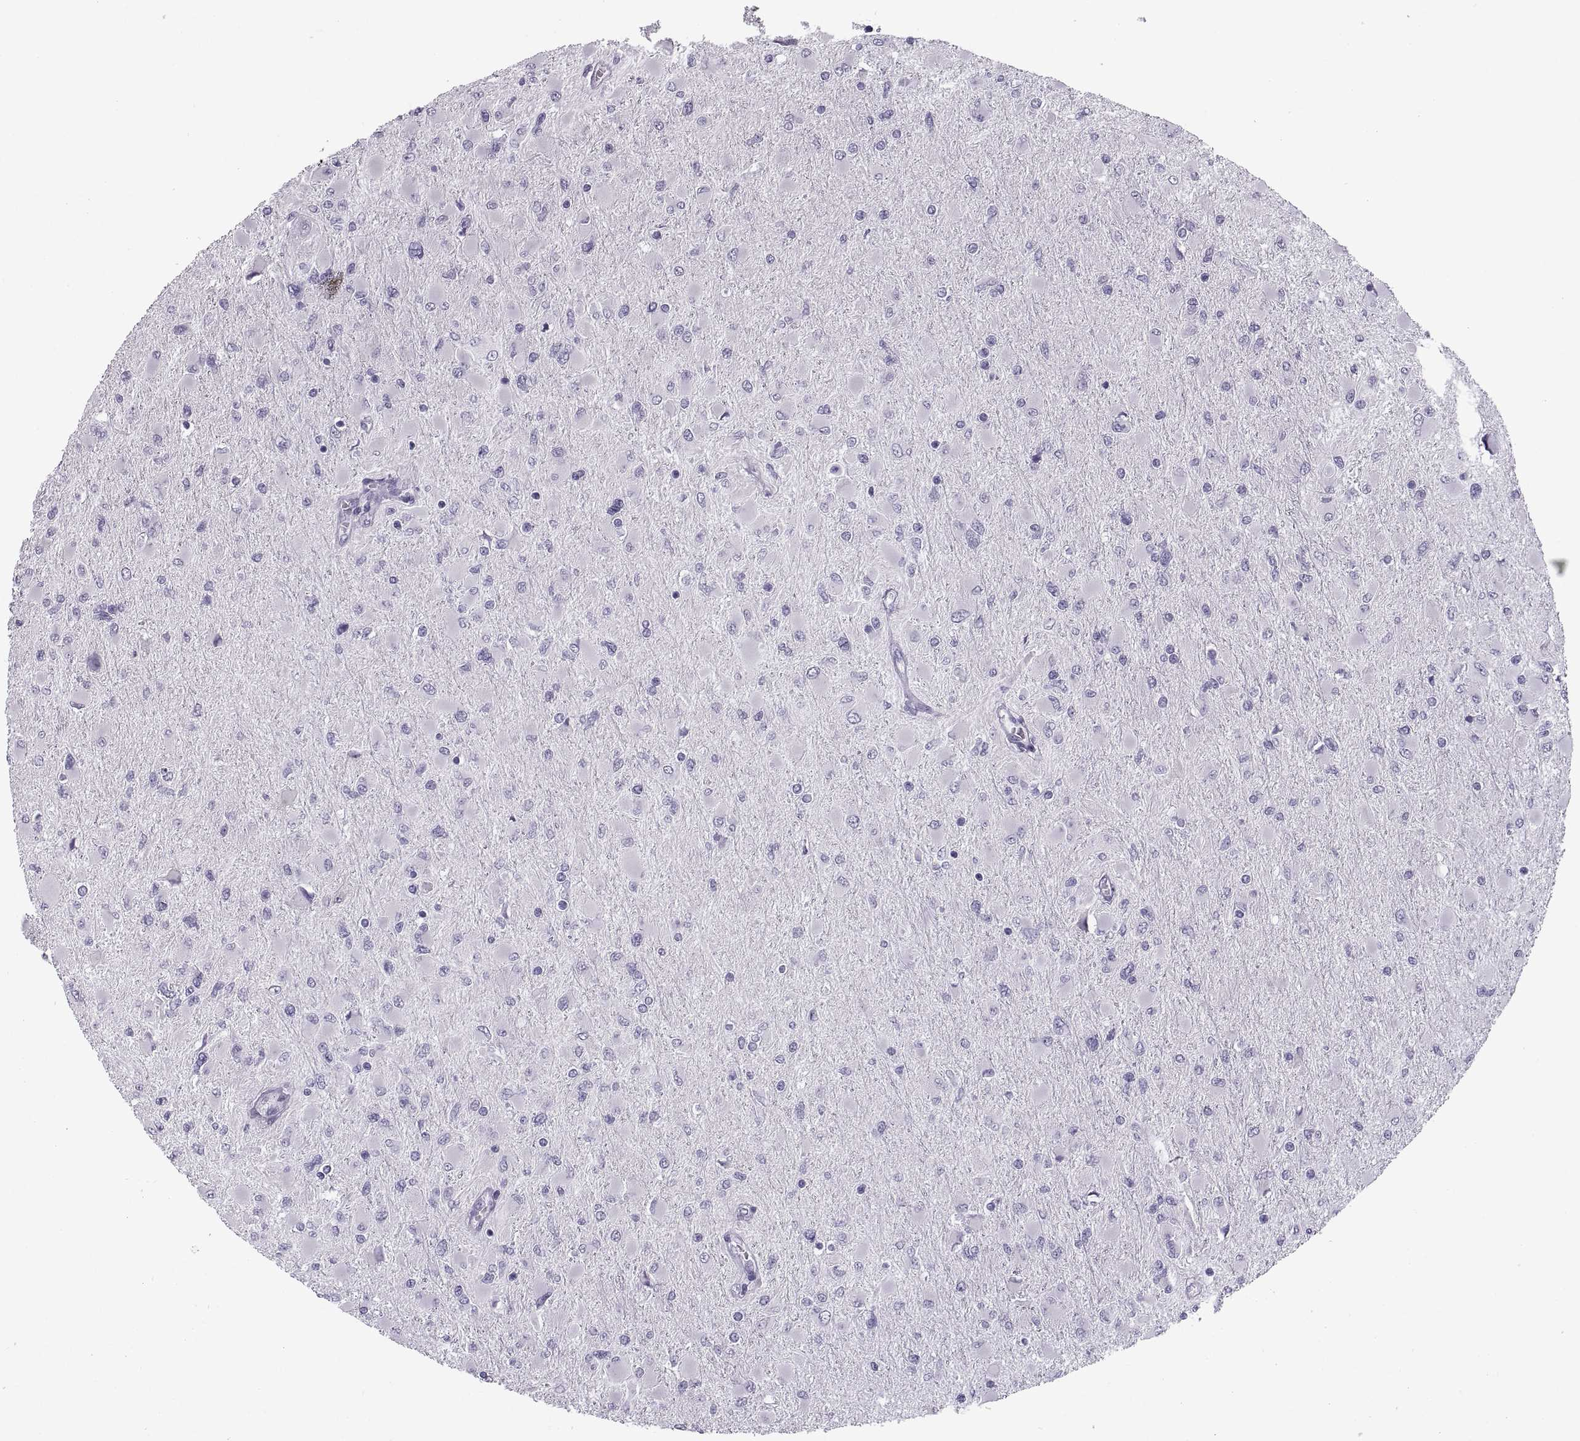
{"staining": {"intensity": "negative", "quantity": "none", "location": "none"}, "tissue": "glioma", "cell_type": "Tumor cells", "image_type": "cancer", "snomed": [{"axis": "morphology", "description": "Glioma, malignant, High grade"}, {"axis": "topography", "description": "Cerebral cortex"}], "caption": "Tumor cells are negative for protein expression in human malignant high-grade glioma.", "gene": "RLBP1", "patient": {"sex": "female", "age": 36}}